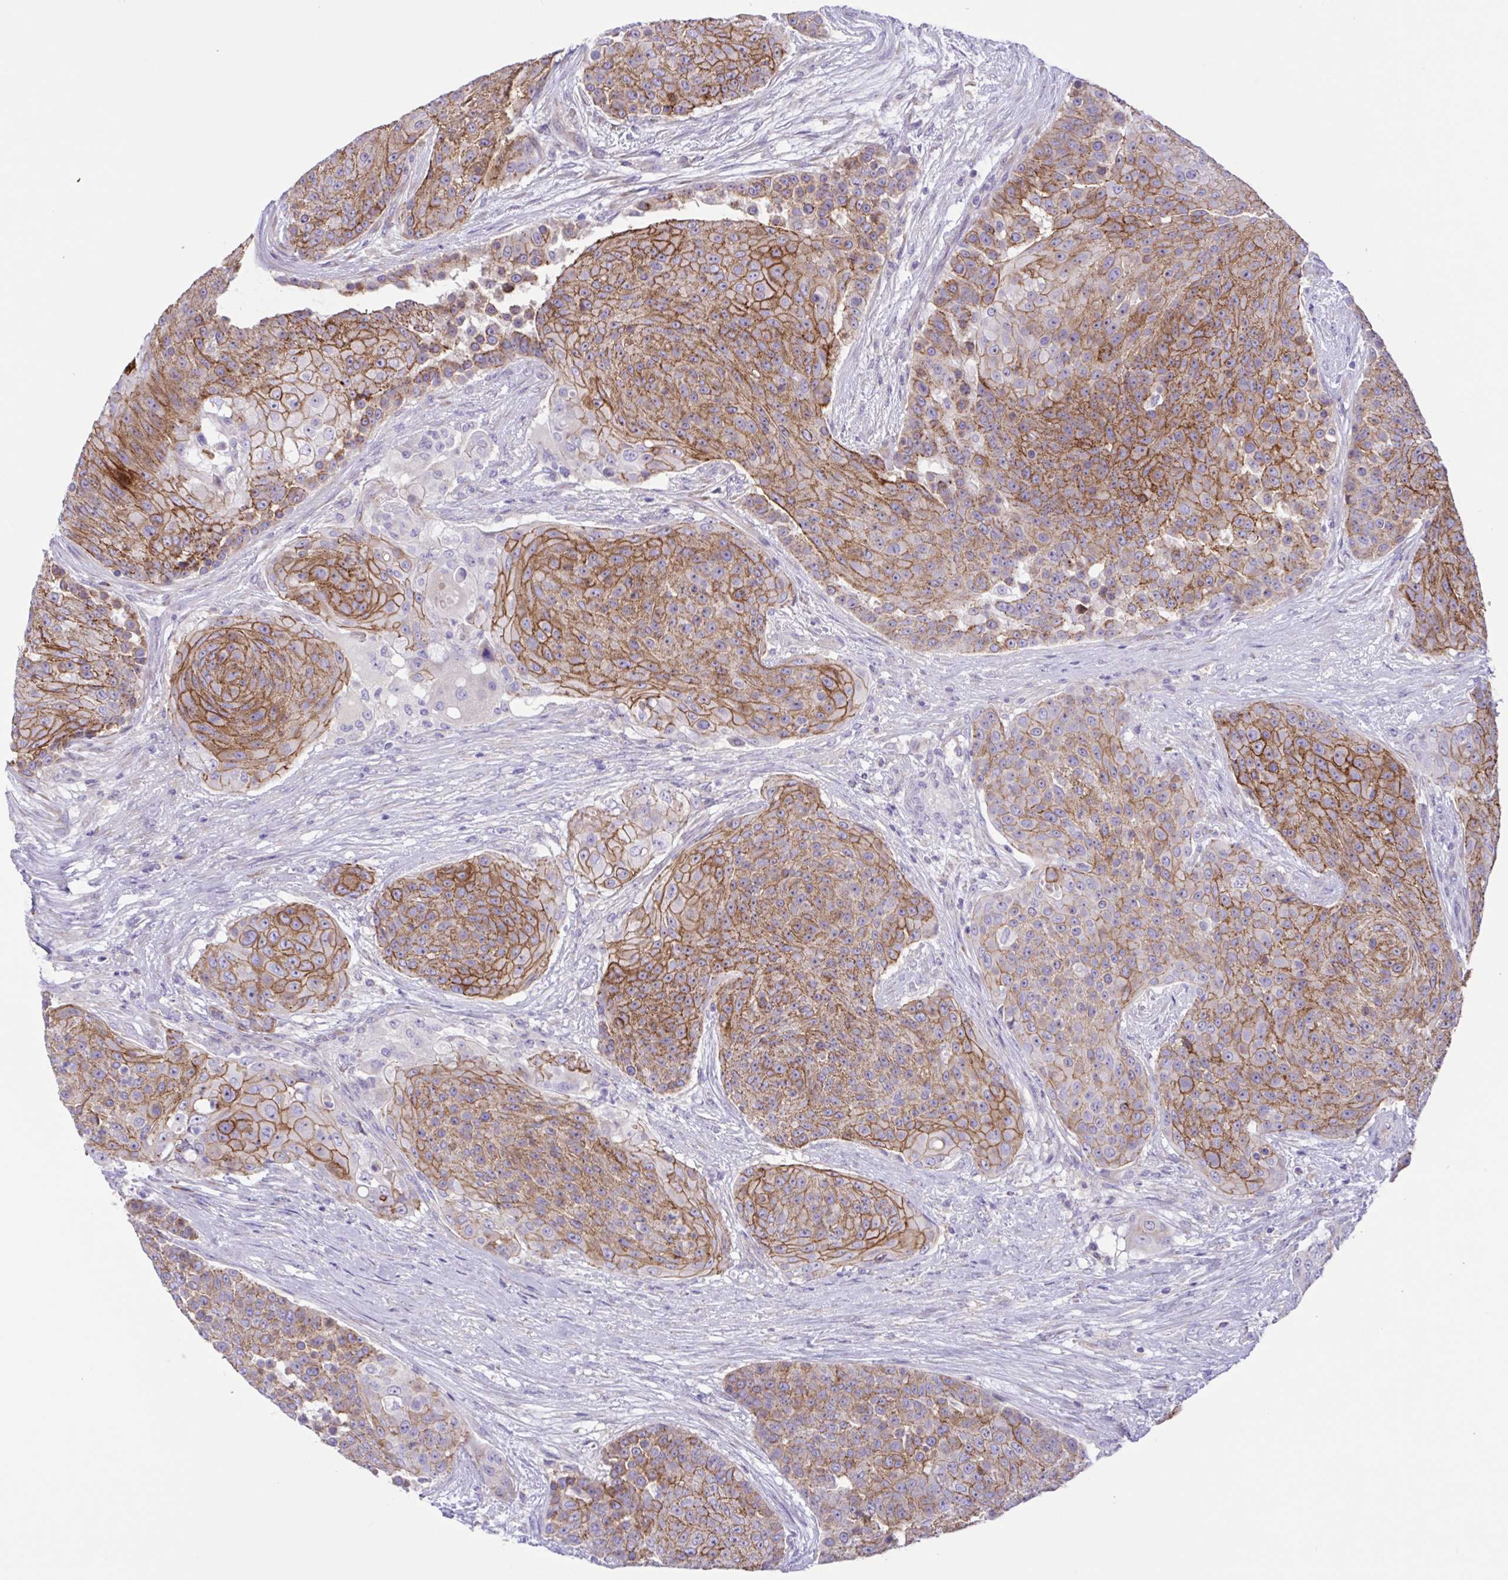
{"staining": {"intensity": "moderate", "quantity": ">75%", "location": "cytoplasmic/membranous"}, "tissue": "urothelial cancer", "cell_type": "Tumor cells", "image_type": "cancer", "snomed": [{"axis": "morphology", "description": "Urothelial carcinoma, High grade"}, {"axis": "topography", "description": "Urinary bladder"}], "caption": "This is a photomicrograph of immunohistochemistry (IHC) staining of urothelial cancer, which shows moderate expression in the cytoplasmic/membranous of tumor cells.", "gene": "DSC3", "patient": {"sex": "female", "age": 63}}